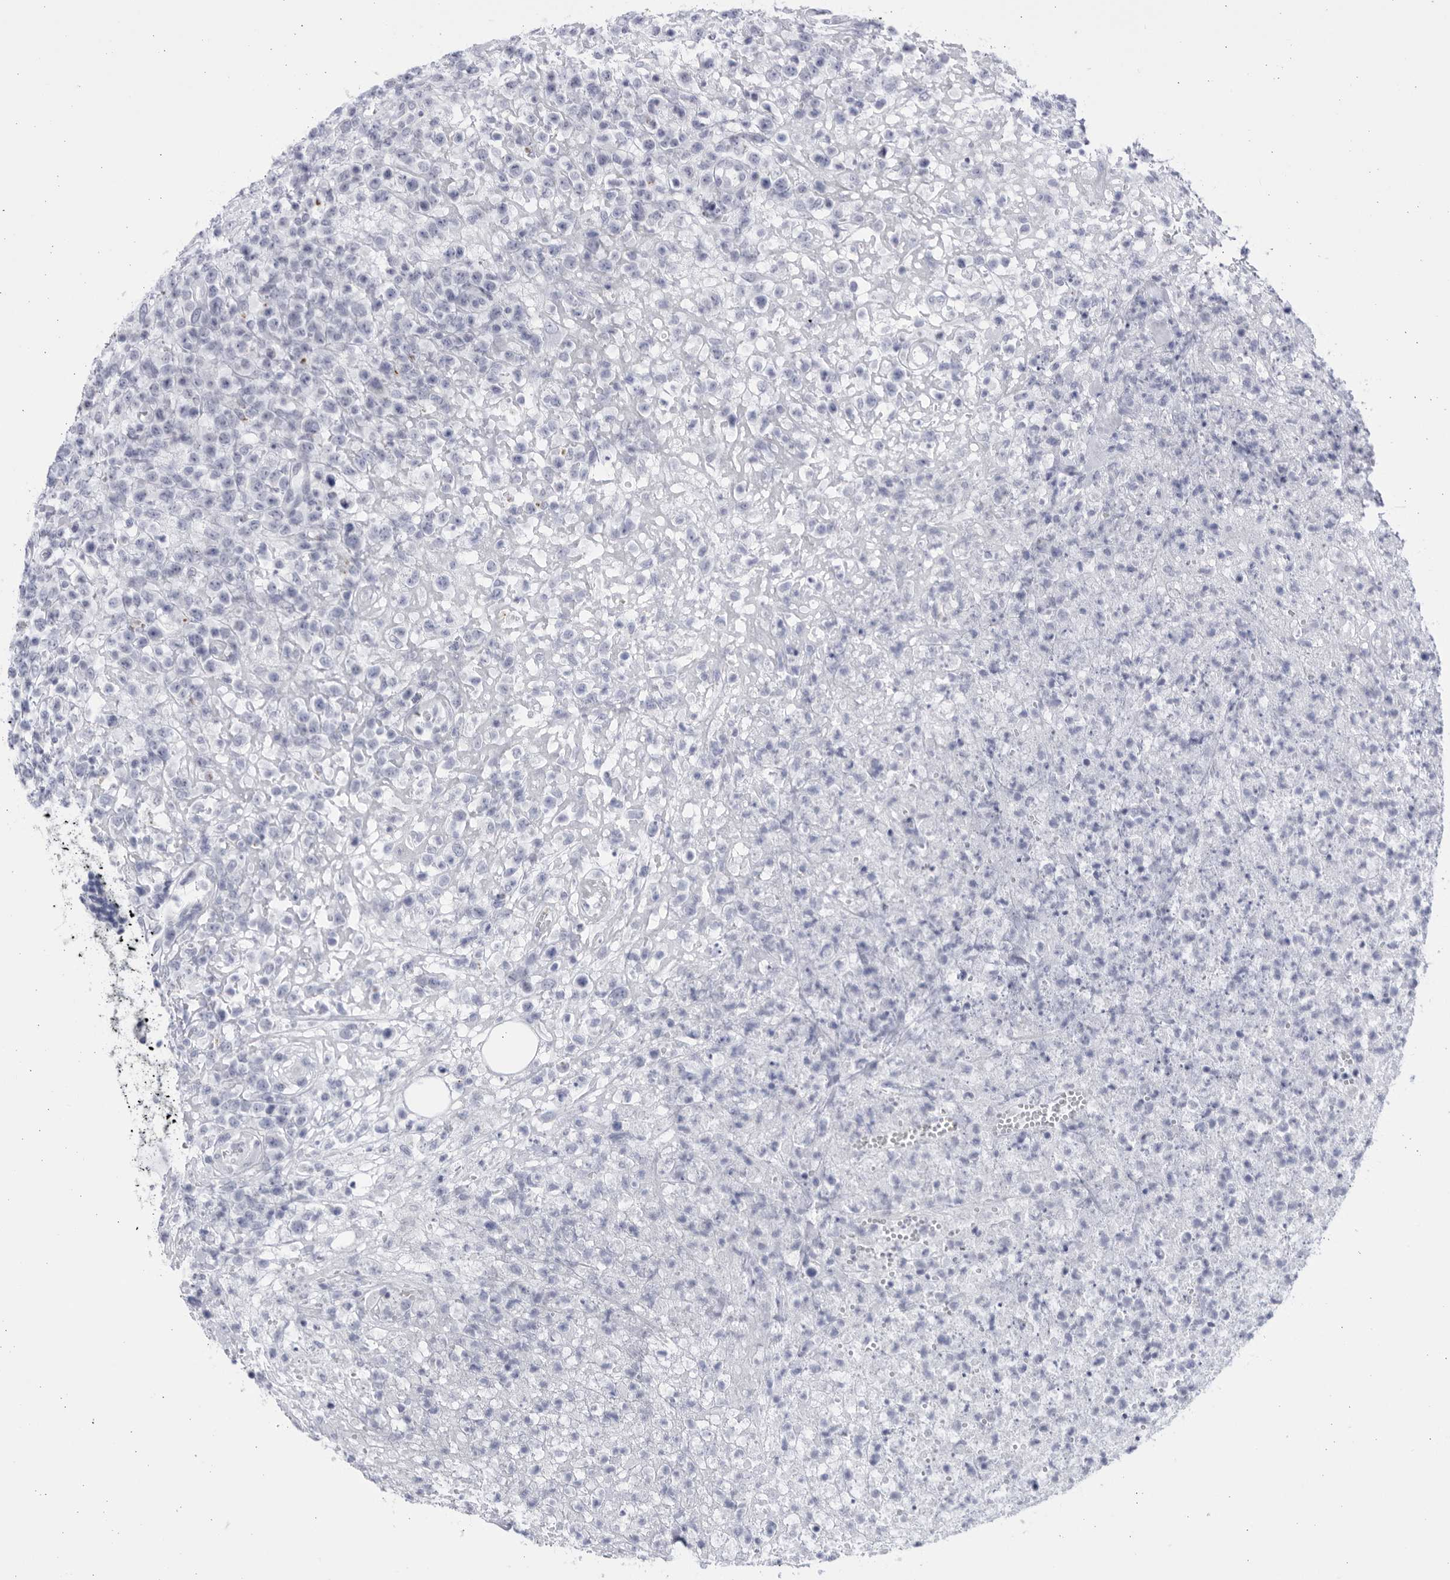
{"staining": {"intensity": "negative", "quantity": "none", "location": "none"}, "tissue": "lymphoma", "cell_type": "Tumor cells", "image_type": "cancer", "snomed": [{"axis": "morphology", "description": "Malignant lymphoma, non-Hodgkin's type, High grade"}, {"axis": "topography", "description": "Colon"}], "caption": "Malignant lymphoma, non-Hodgkin's type (high-grade) was stained to show a protein in brown. There is no significant positivity in tumor cells.", "gene": "CCDC181", "patient": {"sex": "female", "age": 53}}